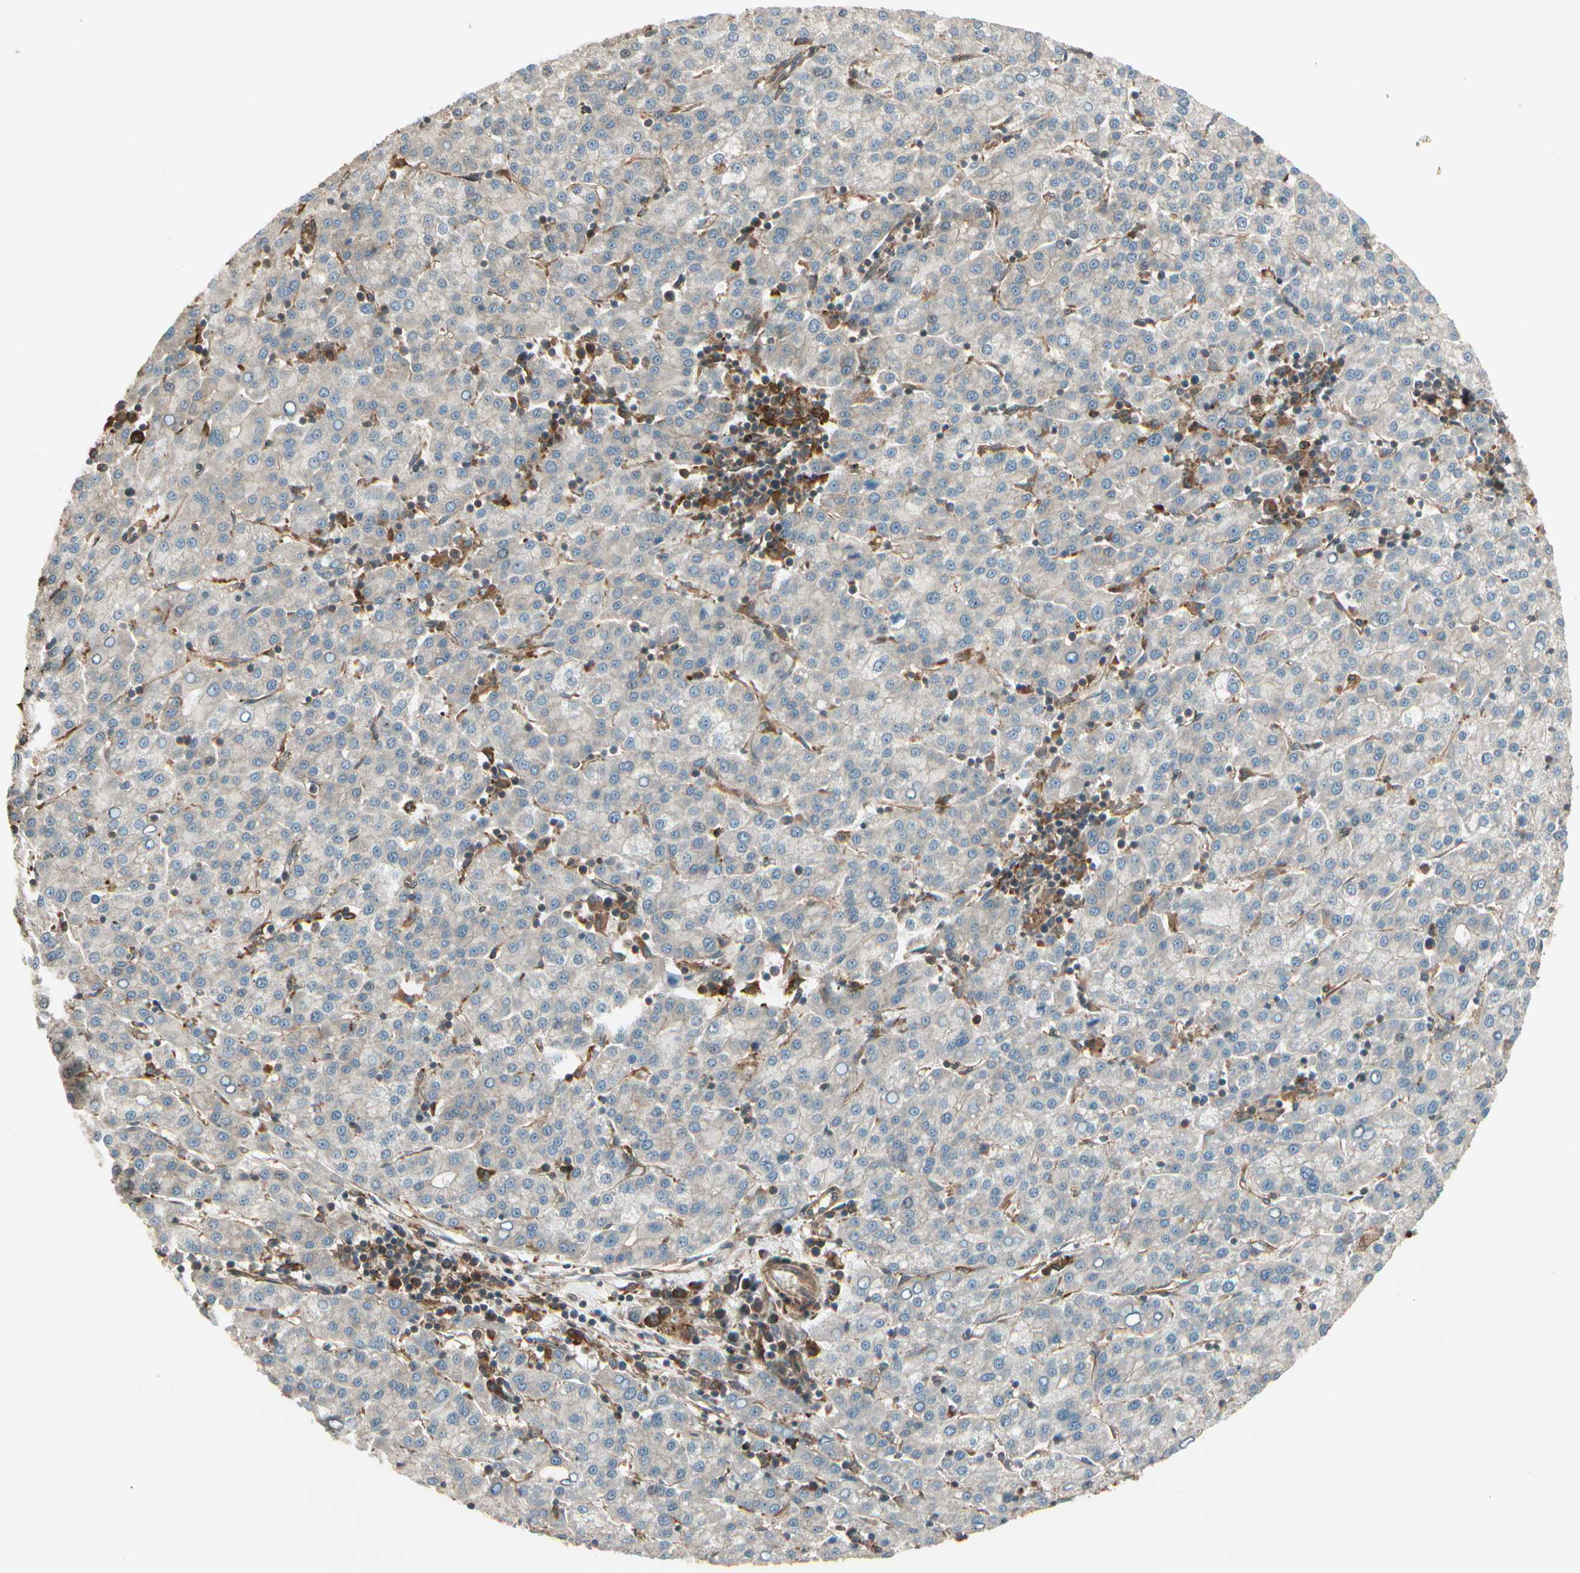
{"staining": {"intensity": "negative", "quantity": "none", "location": "none"}, "tissue": "liver cancer", "cell_type": "Tumor cells", "image_type": "cancer", "snomed": [{"axis": "morphology", "description": "Carcinoma, Hepatocellular, NOS"}, {"axis": "topography", "description": "Liver"}], "caption": "Human hepatocellular carcinoma (liver) stained for a protein using immunohistochemistry shows no staining in tumor cells.", "gene": "FKBP15", "patient": {"sex": "female", "age": 58}}